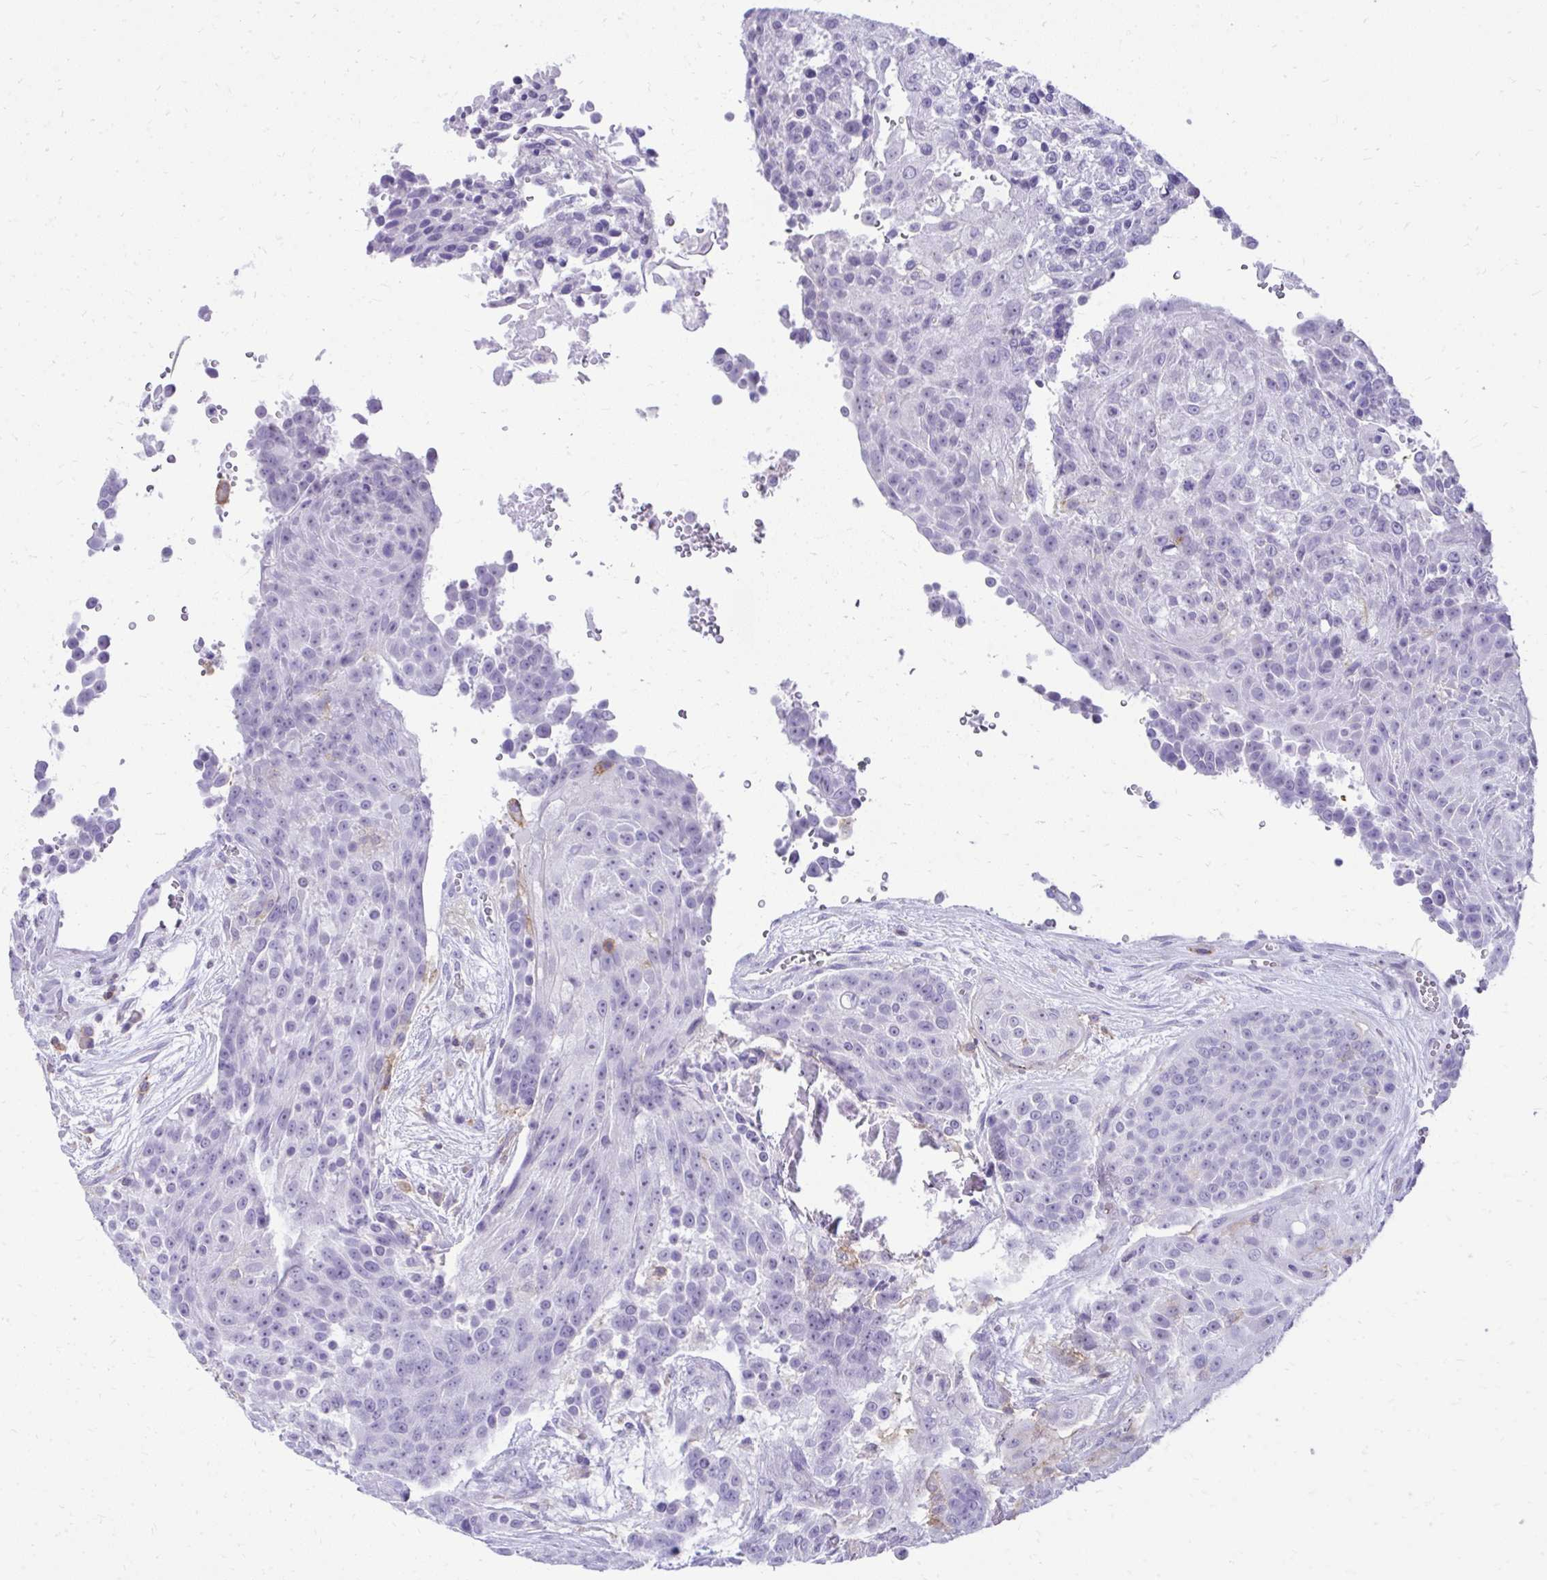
{"staining": {"intensity": "negative", "quantity": "none", "location": "none"}, "tissue": "urothelial cancer", "cell_type": "Tumor cells", "image_type": "cancer", "snomed": [{"axis": "morphology", "description": "Urothelial carcinoma, High grade"}, {"axis": "topography", "description": "Urinary bladder"}], "caption": "This is an immunohistochemistry (IHC) photomicrograph of urothelial cancer. There is no expression in tumor cells.", "gene": "GPRIN3", "patient": {"sex": "female", "age": 63}}